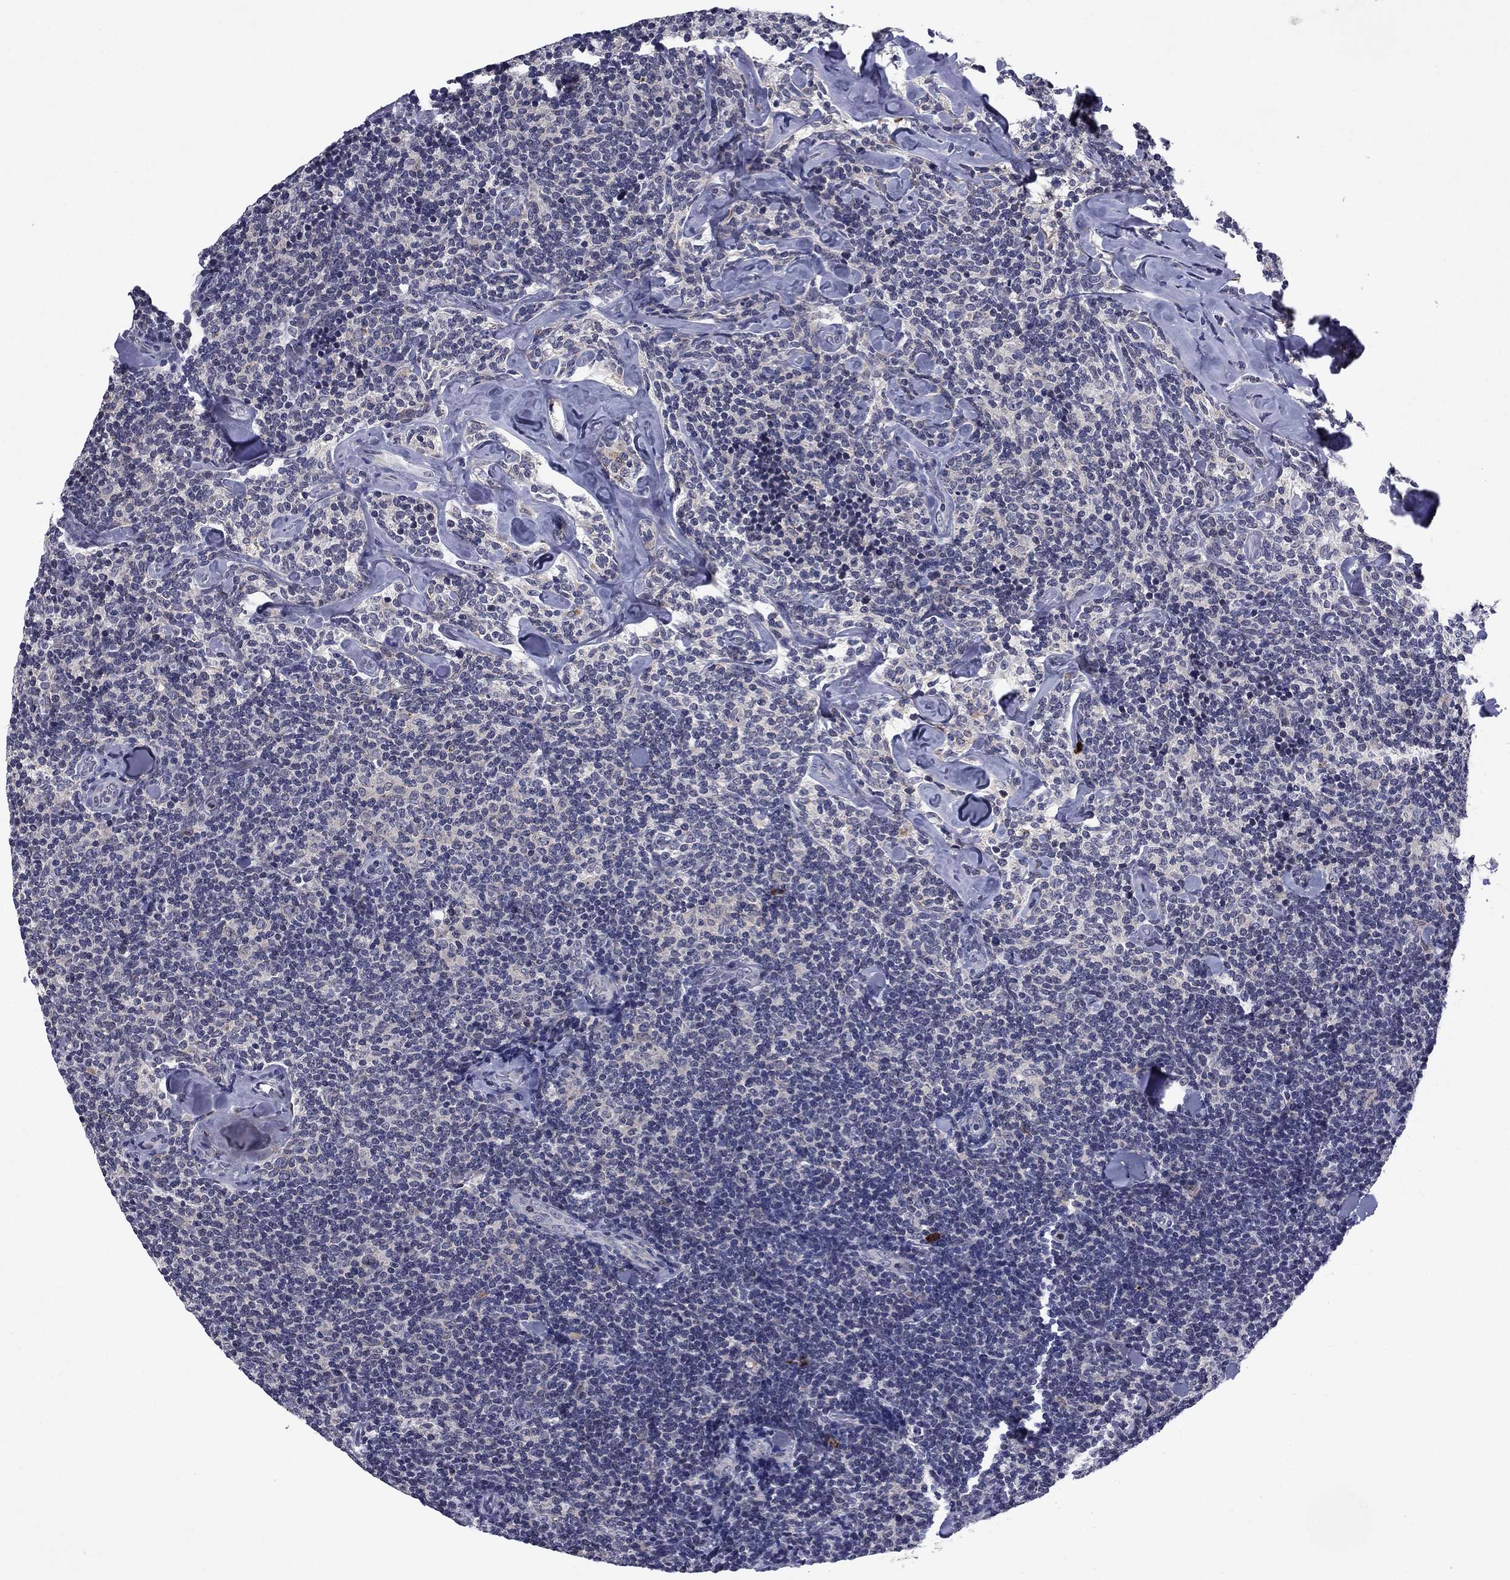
{"staining": {"intensity": "negative", "quantity": "none", "location": "none"}, "tissue": "lymphoma", "cell_type": "Tumor cells", "image_type": "cancer", "snomed": [{"axis": "morphology", "description": "Malignant lymphoma, non-Hodgkin's type, Low grade"}, {"axis": "topography", "description": "Lymph node"}], "caption": "Protein analysis of malignant lymphoma, non-Hodgkin's type (low-grade) shows no significant staining in tumor cells.", "gene": "ECM1", "patient": {"sex": "female", "age": 56}}